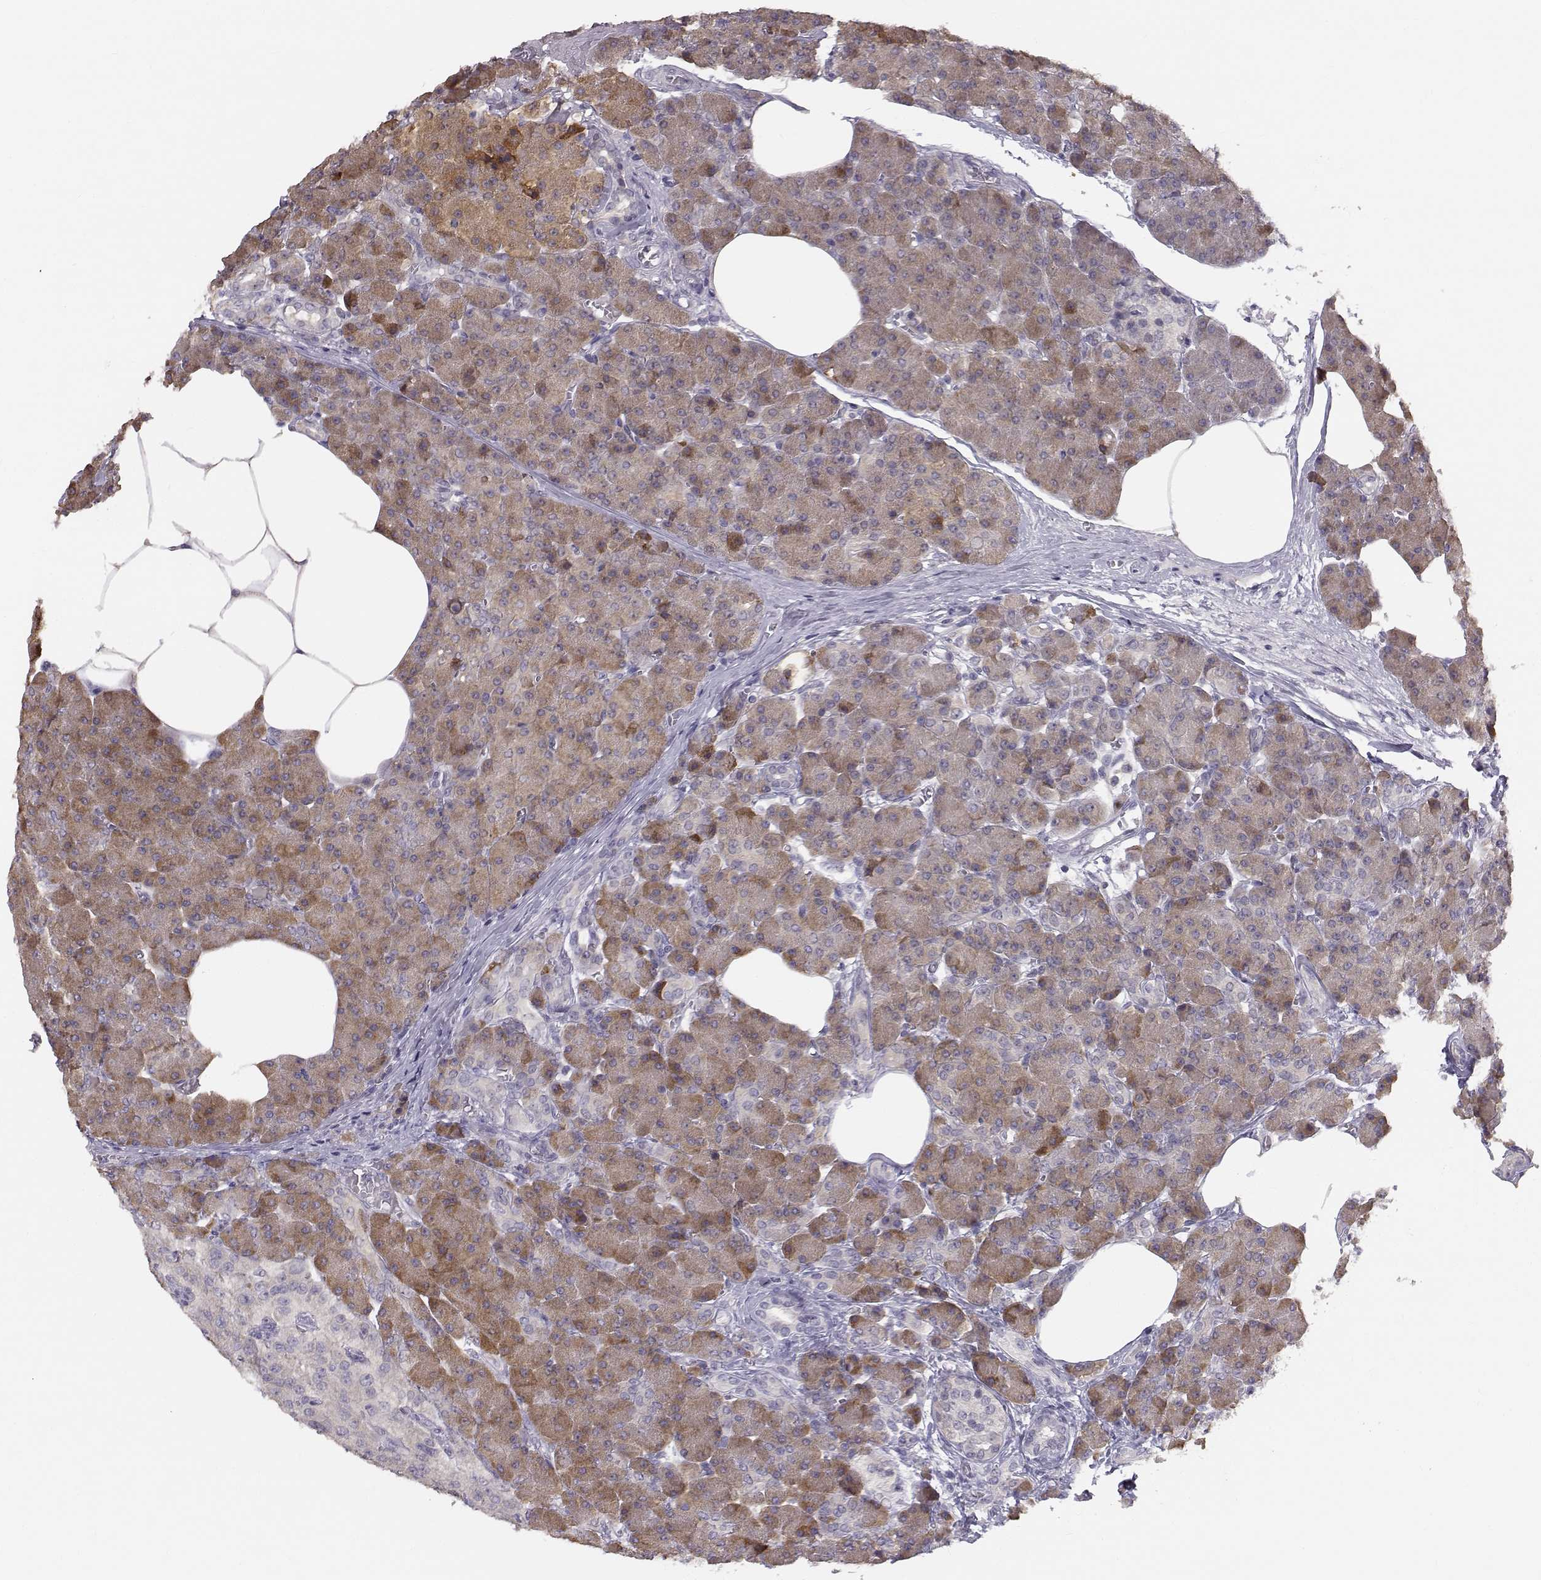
{"staining": {"intensity": "moderate", "quantity": "25%-75%", "location": "cytoplasmic/membranous"}, "tissue": "pancreas", "cell_type": "Exocrine glandular cells", "image_type": "normal", "snomed": [{"axis": "morphology", "description": "Normal tissue, NOS"}, {"axis": "topography", "description": "Pancreas"}], "caption": "A photomicrograph of pancreas stained for a protein exhibits moderate cytoplasmic/membranous brown staining in exocrine glandular cells. The staining is performed using DAB brown chromogen to label protein expression. The nuclei are counter-stained blue using hematoxylin.", "gene": "ACSL6", "patient": {"sex": "female", "age": 45}}